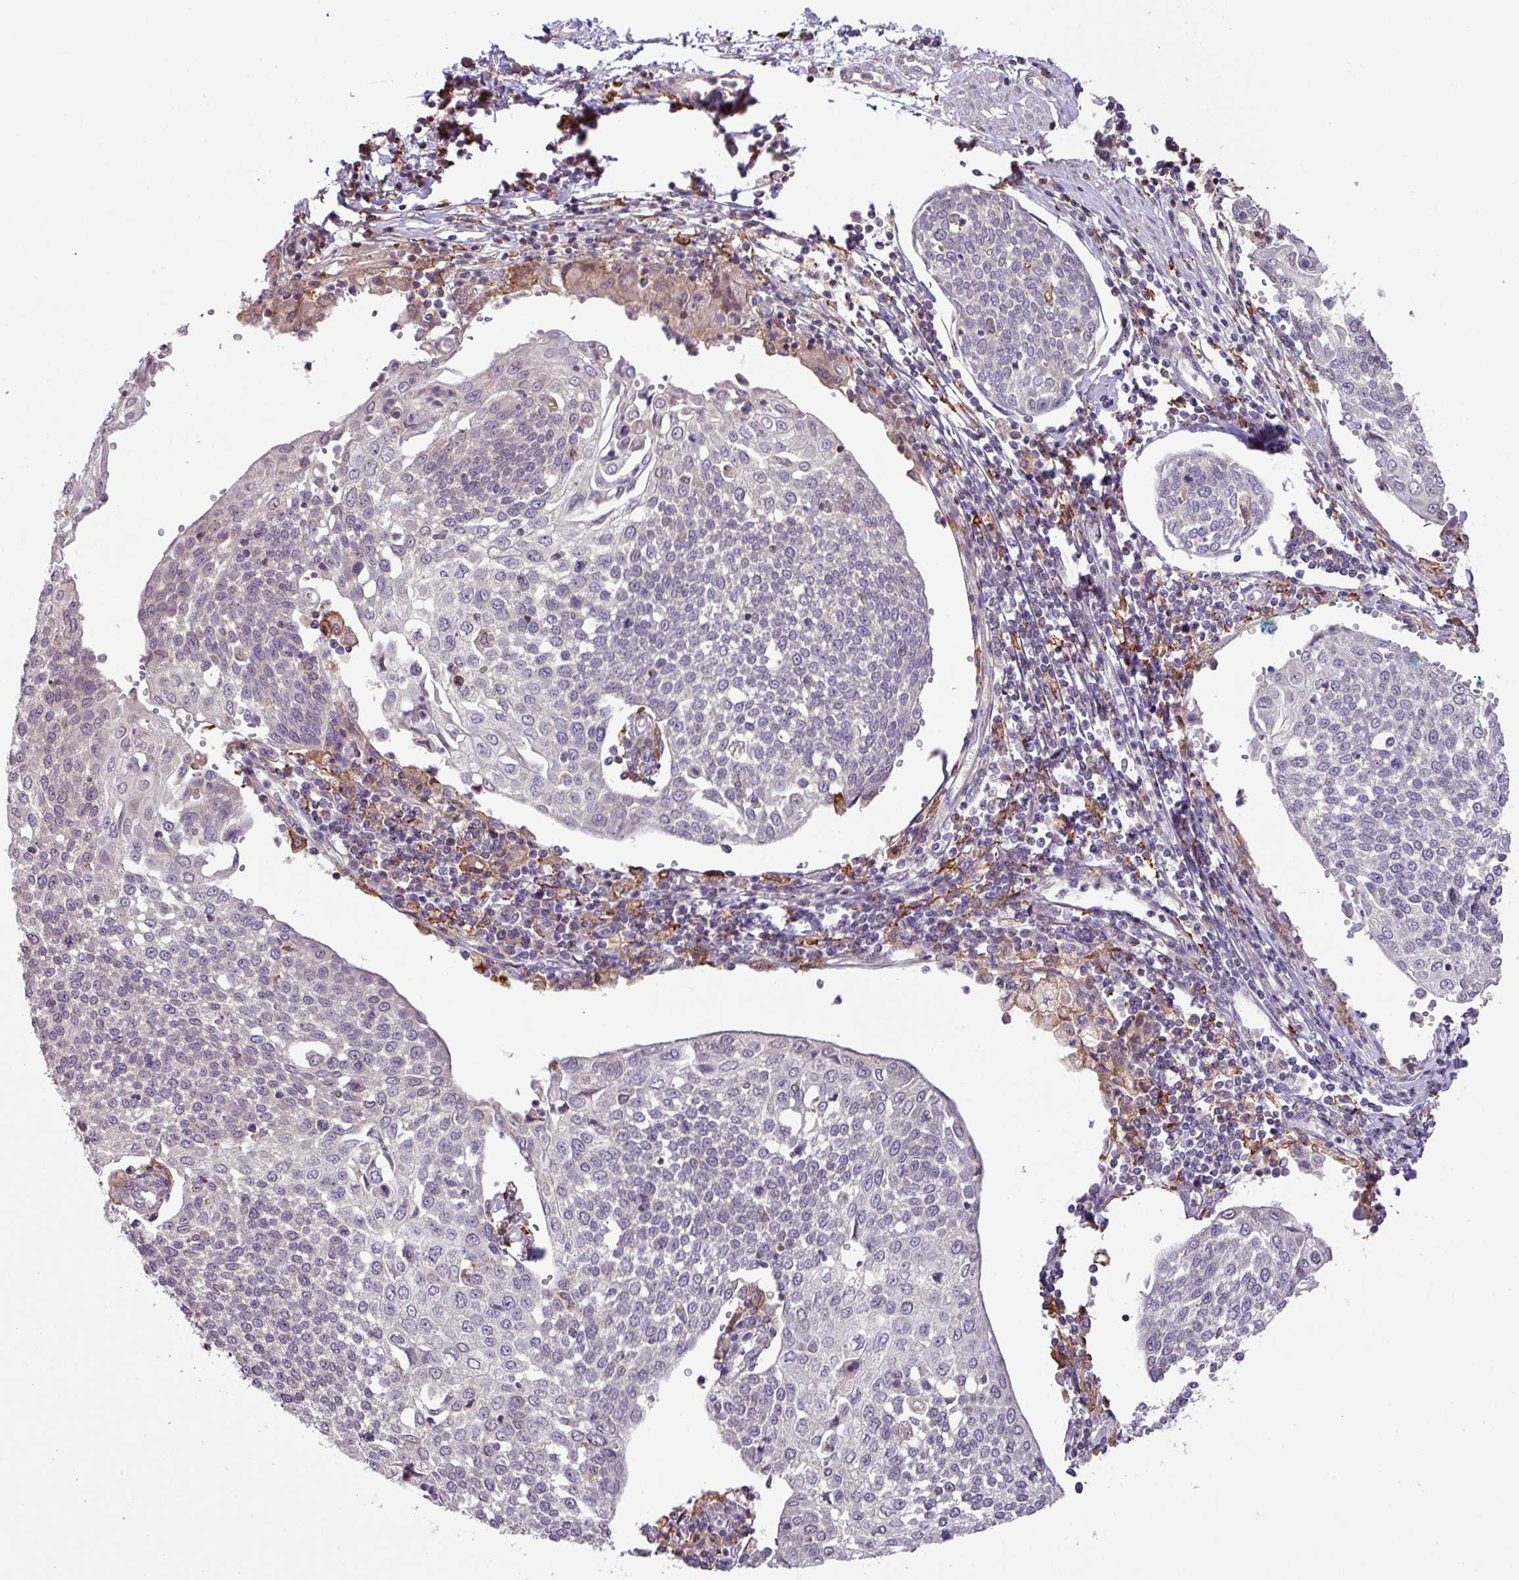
{"staining": {"intensity": "negative", "quantity": "none", "location": "none"}, "tissue": "cervical cancer", "cell_type": "Tumor cells", "image_type": "cancer", "snomed": [{"axis": "morphology", "description": "Squamous cell carcinoma, NOS"}, {"axis": "topography", "description": "Cervix"}], "caption": "High magnification brightfield microscopy of cervical squamous cell carcinoma stained with DAB (brown) and counterstained with hematoxylin (blue): tumor cells show no significant positivity.", "gene": "ARHGEF25", "patient": {"sex": "female", "age": 34}}